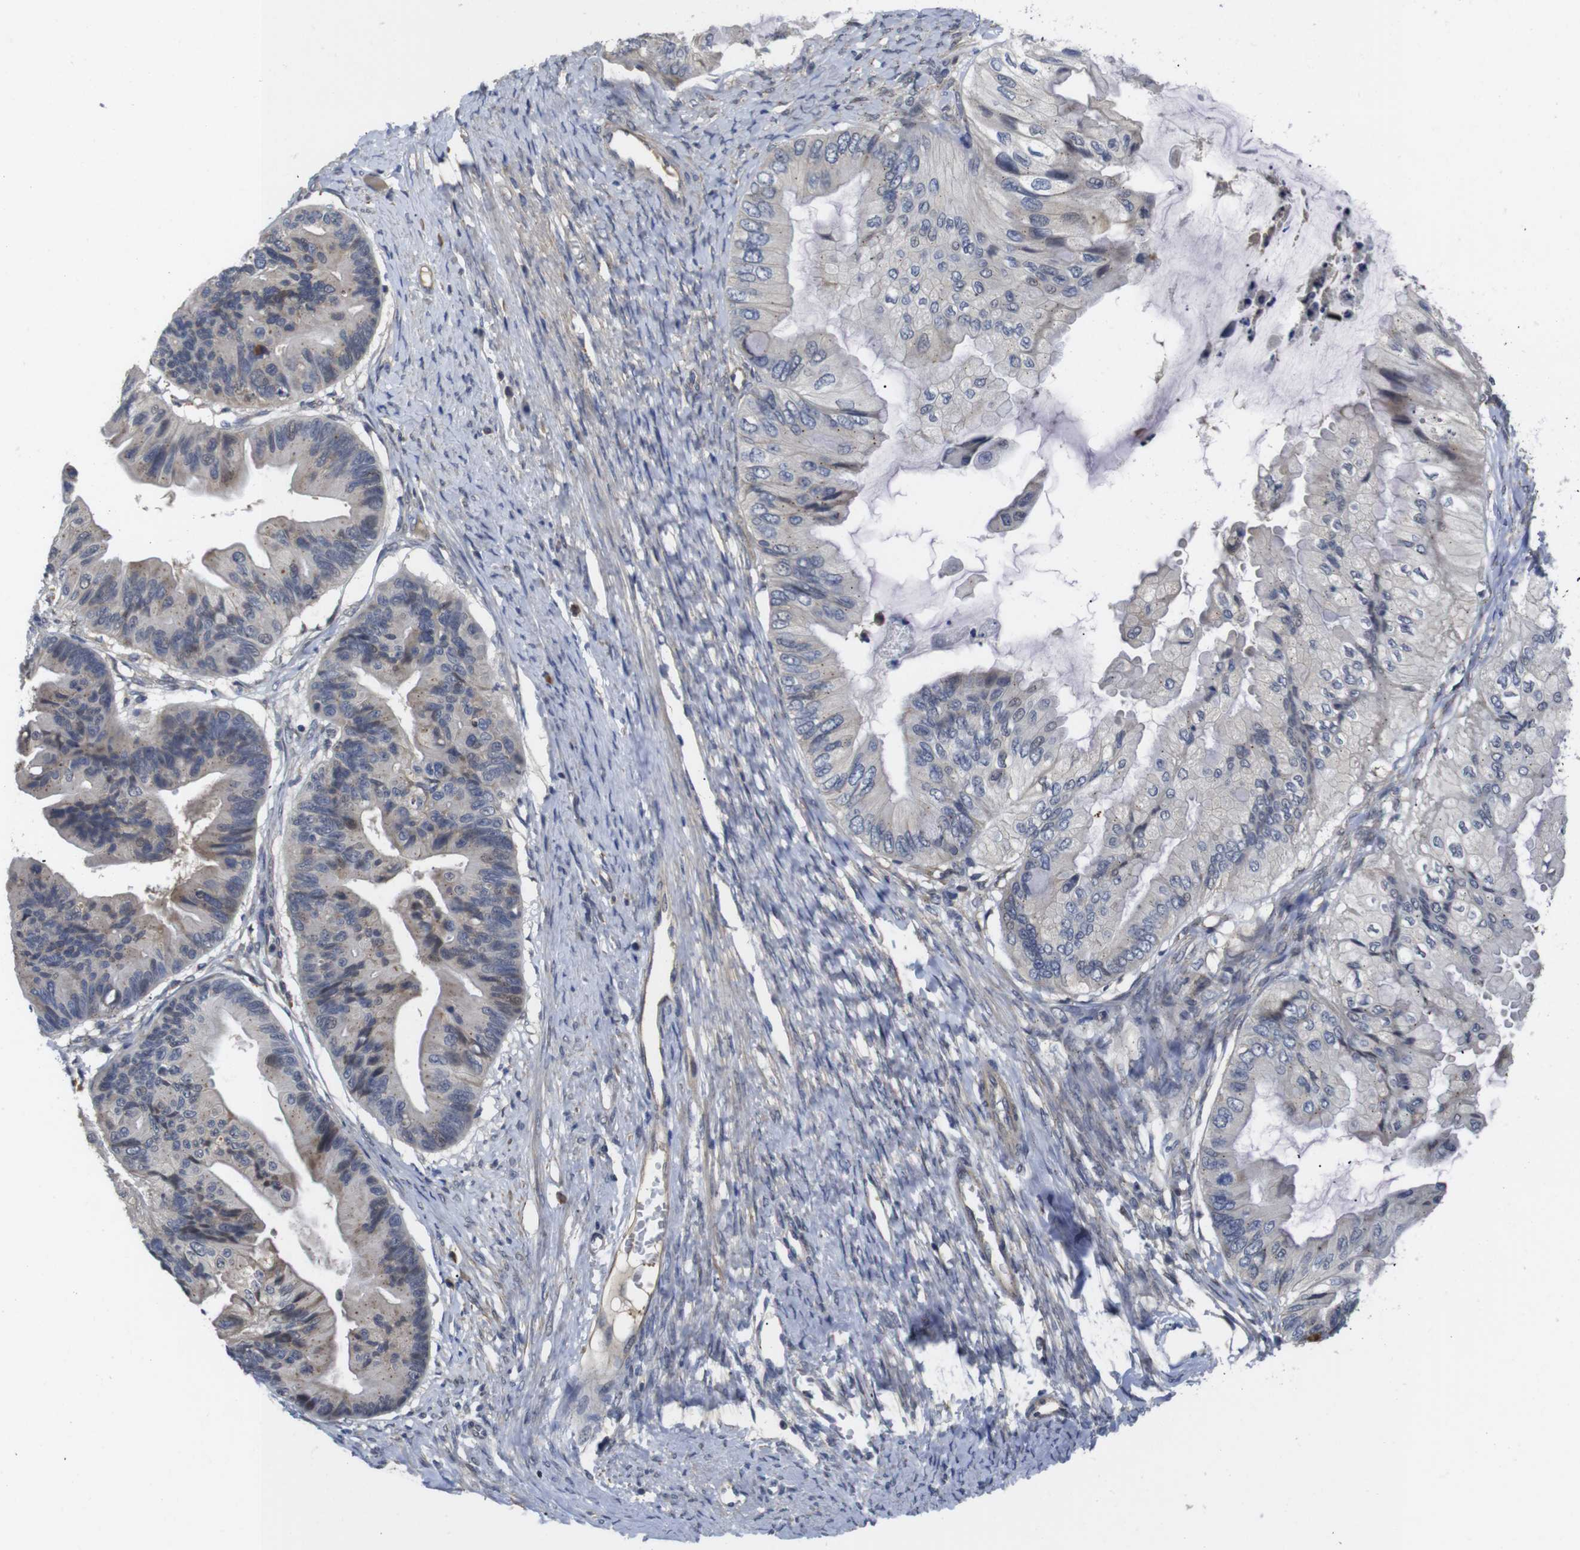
{"staining": {"intensity": "moderate", "quantity": "<25%", "location": "cytoplasmic/membranous,nuclear"}, "tissue": "ovarian cancer", "cell_type": "Tumor cells", "image_type": "cancer", "snomed": [{"axis": "morphology", "description": "Cystadenocarcinoma, mucinous, NOS"}, {"axis": "topography", "description": "Ovary"}], "caption": "Immunohistochemical staining of ovarian mucinous cystadenocarcinoma demonstrates low levels of moderate cytoplasmic/membranous and nuclear expression in about <25% of tumor cells. (DAB IHC, brown staining for protein, blue staining for nuclei).", "gene": "FNTA", "patient": {"sex": "female", "age": 61}}